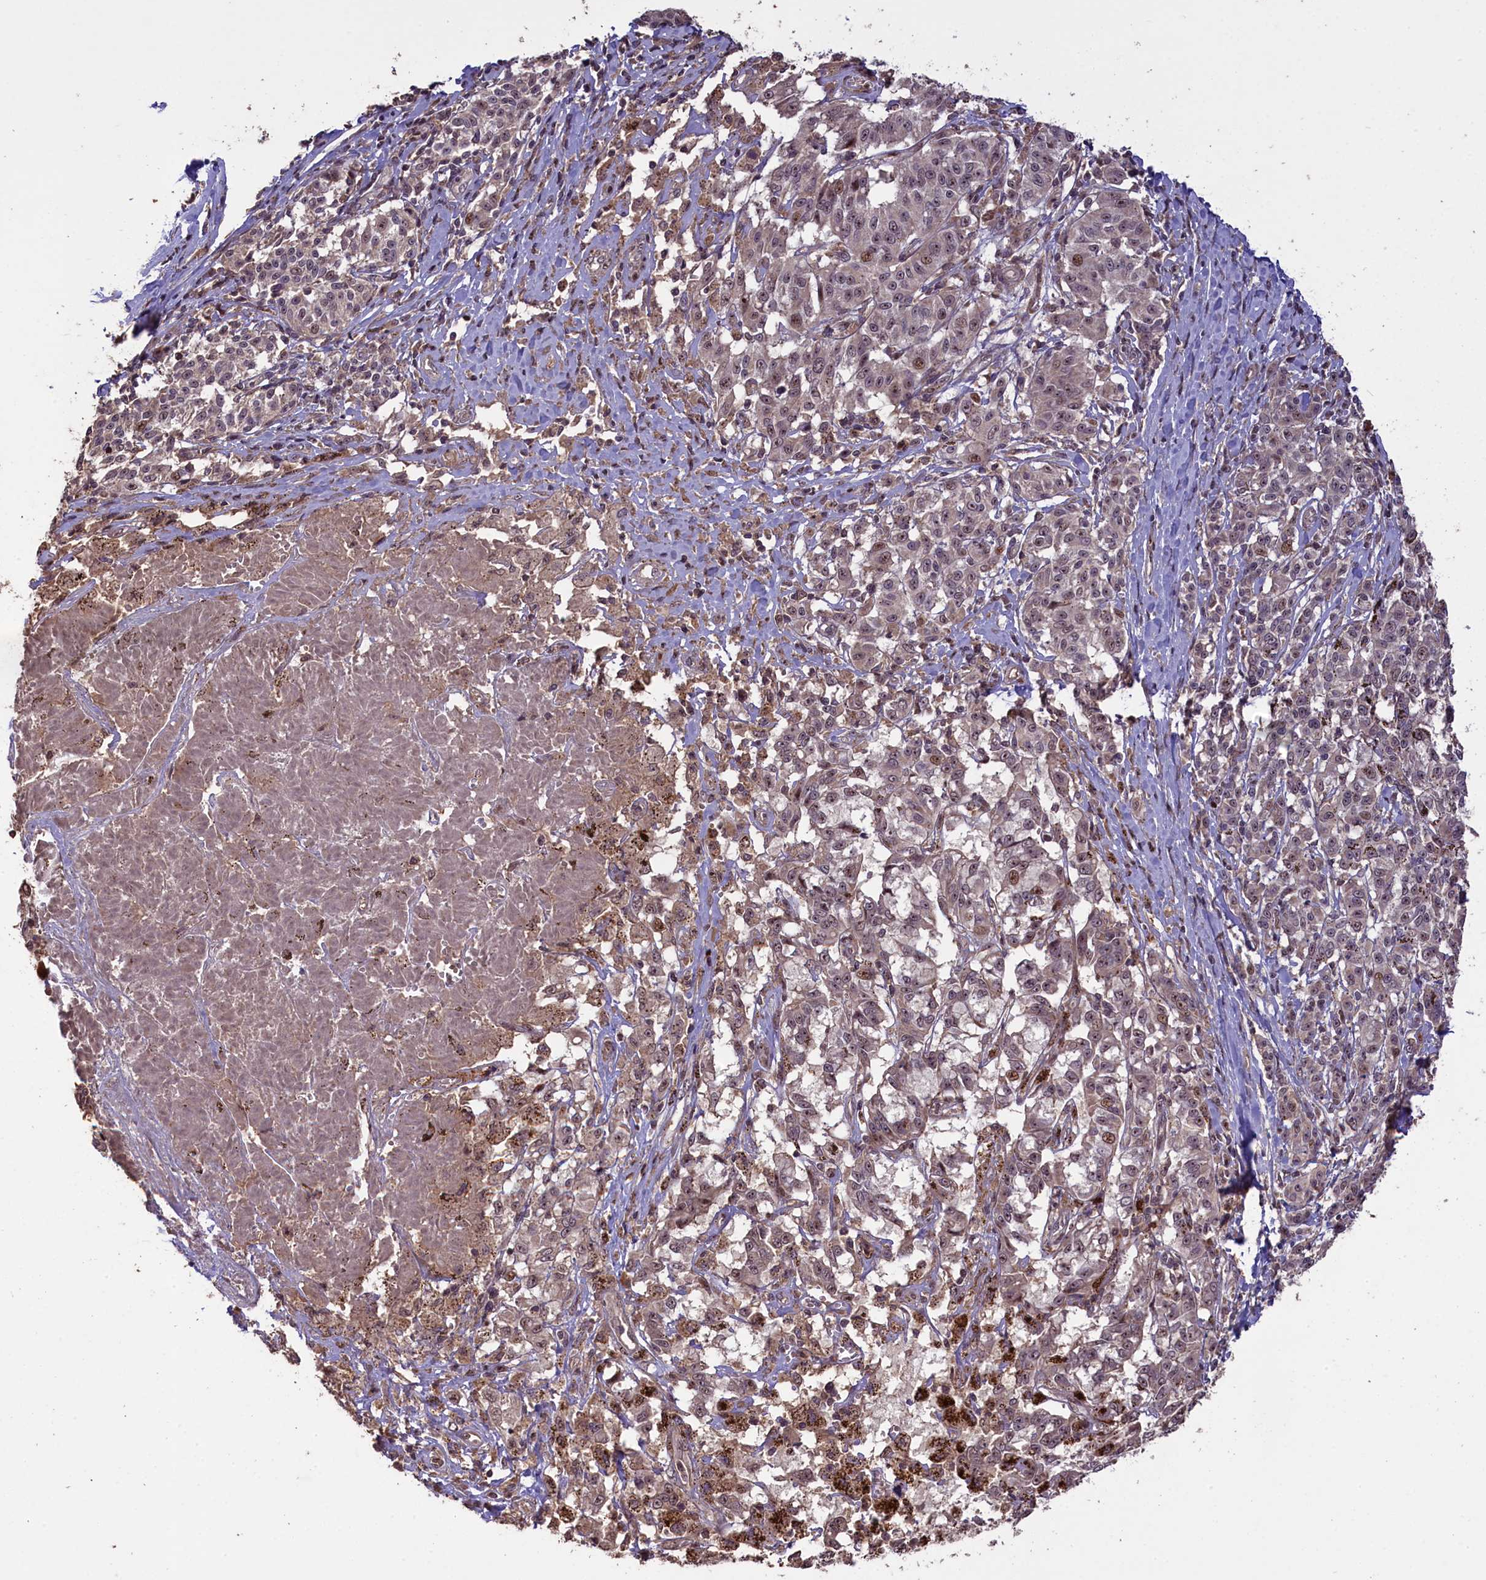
{"staining": {"intensity": "weak", "quantity": "25%-75%", "location": "cytoplasmic/membranous,nuclear"}, "tissue": "melanoma", "cell_type": "Tumor cells", "image_type": "cancer", "snomed": [{"axis": "morphology", "description": "Malignant melanoma, NOS"}, {"axis": "topography", "description": "Skin"}], "caption": "Immunohistochemical staining of melanoma displays low levels of weak cytoplasmic/membranous and nuclear protein staining in about 25%-75% of tumor cells.", "gene": "FUZ", "patient": {"sex": "female", "age": 72}}